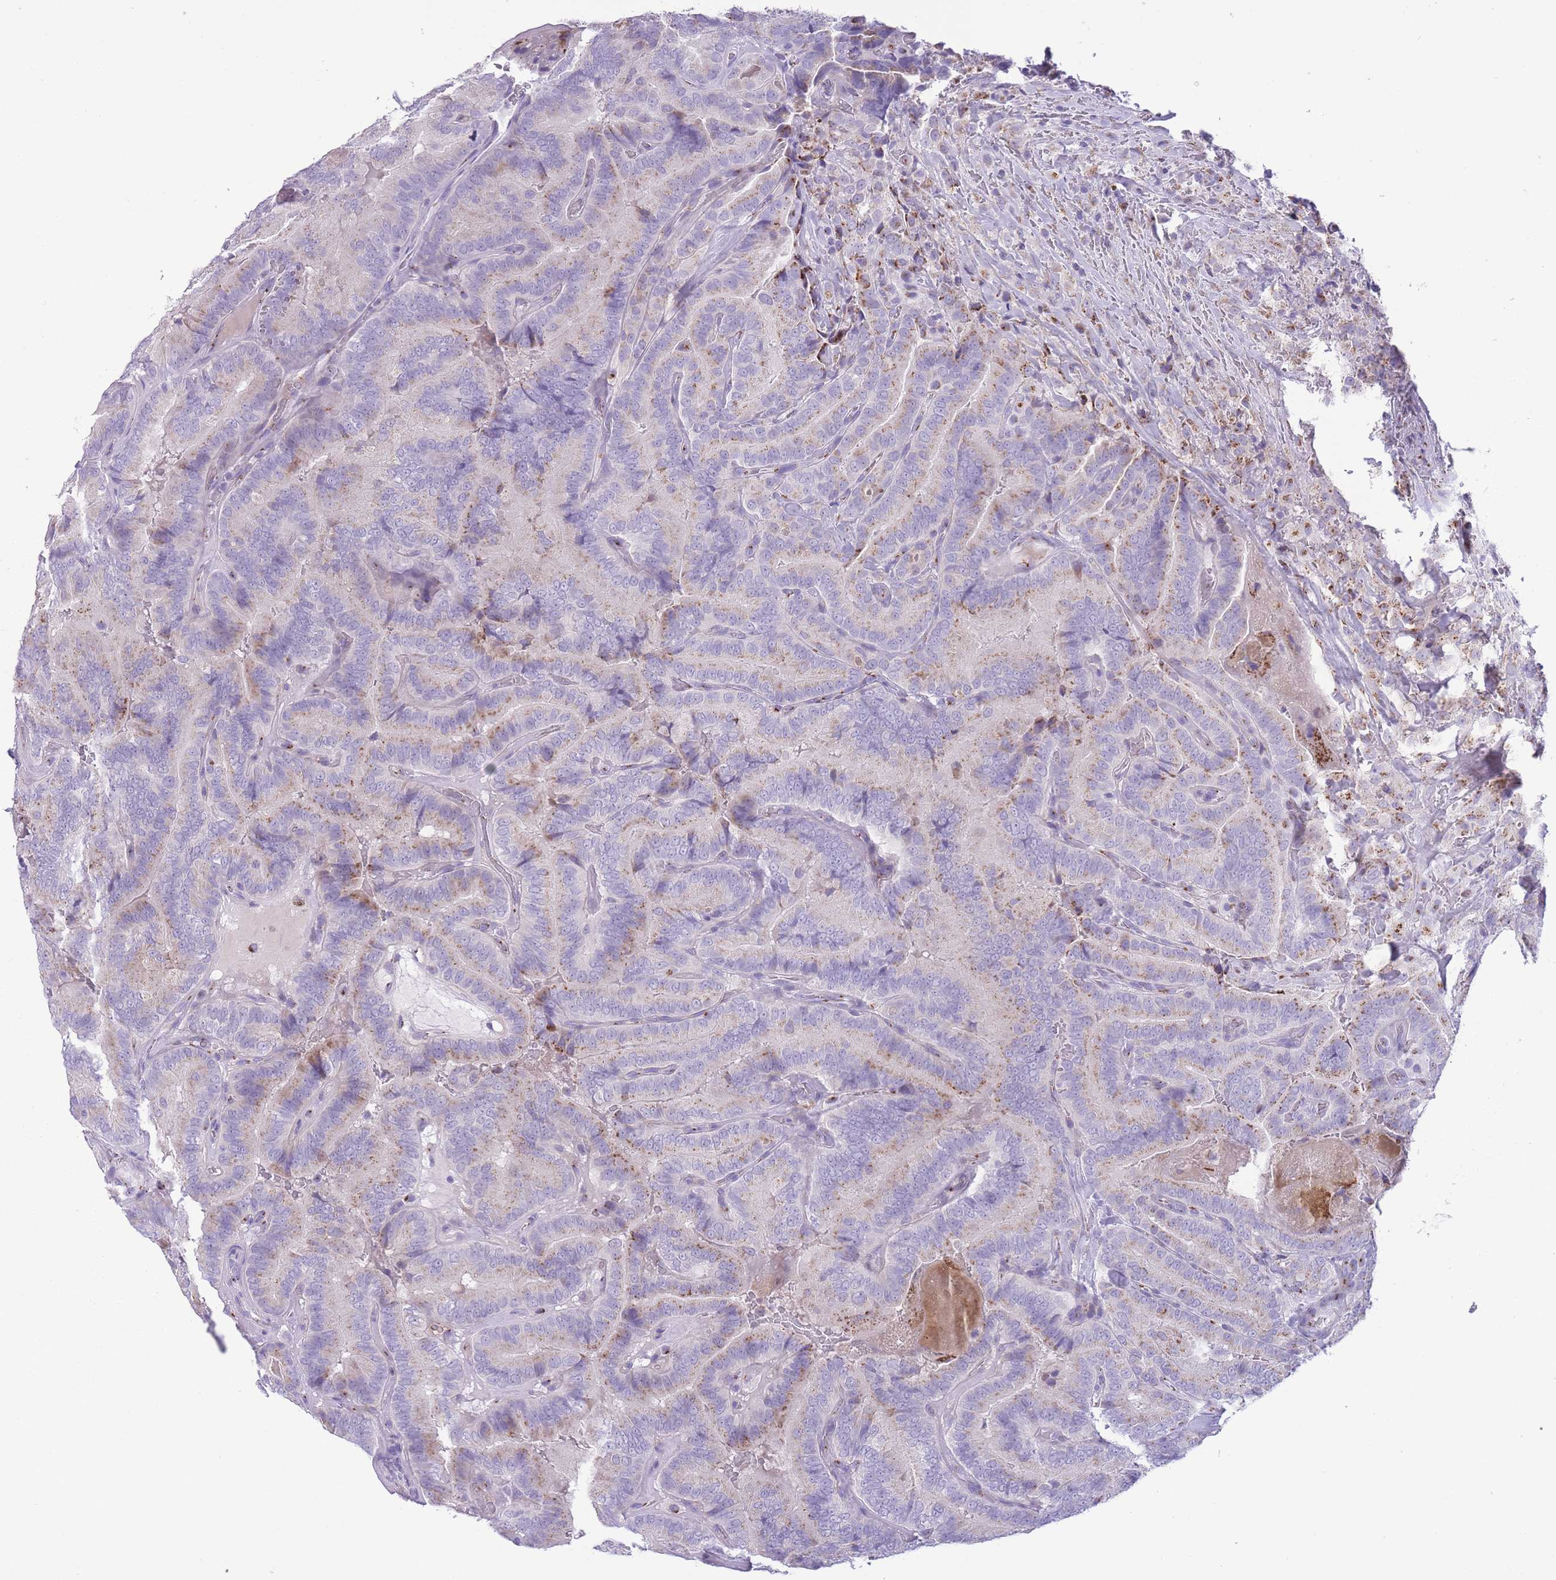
{"staining": {"intensity": "weak", "quantity": "25%-75%", "location": "cytoplasmic/membranous"}, "tissue": "thyroid cancer", "cell_type": "Tumor cells", "image_type": "cancer", "snomed": [{"axis": "morphology", "description": "Papillary adenocarcinoma, NOS"}, {"axis": "topography", "description": "Thyroid gland"}], "caption": "IHC photomicrograph of neoplastic tissue: human thyroid papillary adenocarcinoma stained using immunohistochemistry exhibits low levels of weak protein expression localized specifically in the cytoplasmic/membranous of tumor cells, appearing as a cytoplasmic/membranous brown color.", "gene": "B4GALT2", "patient": {"sex": "male", "age": 61}}